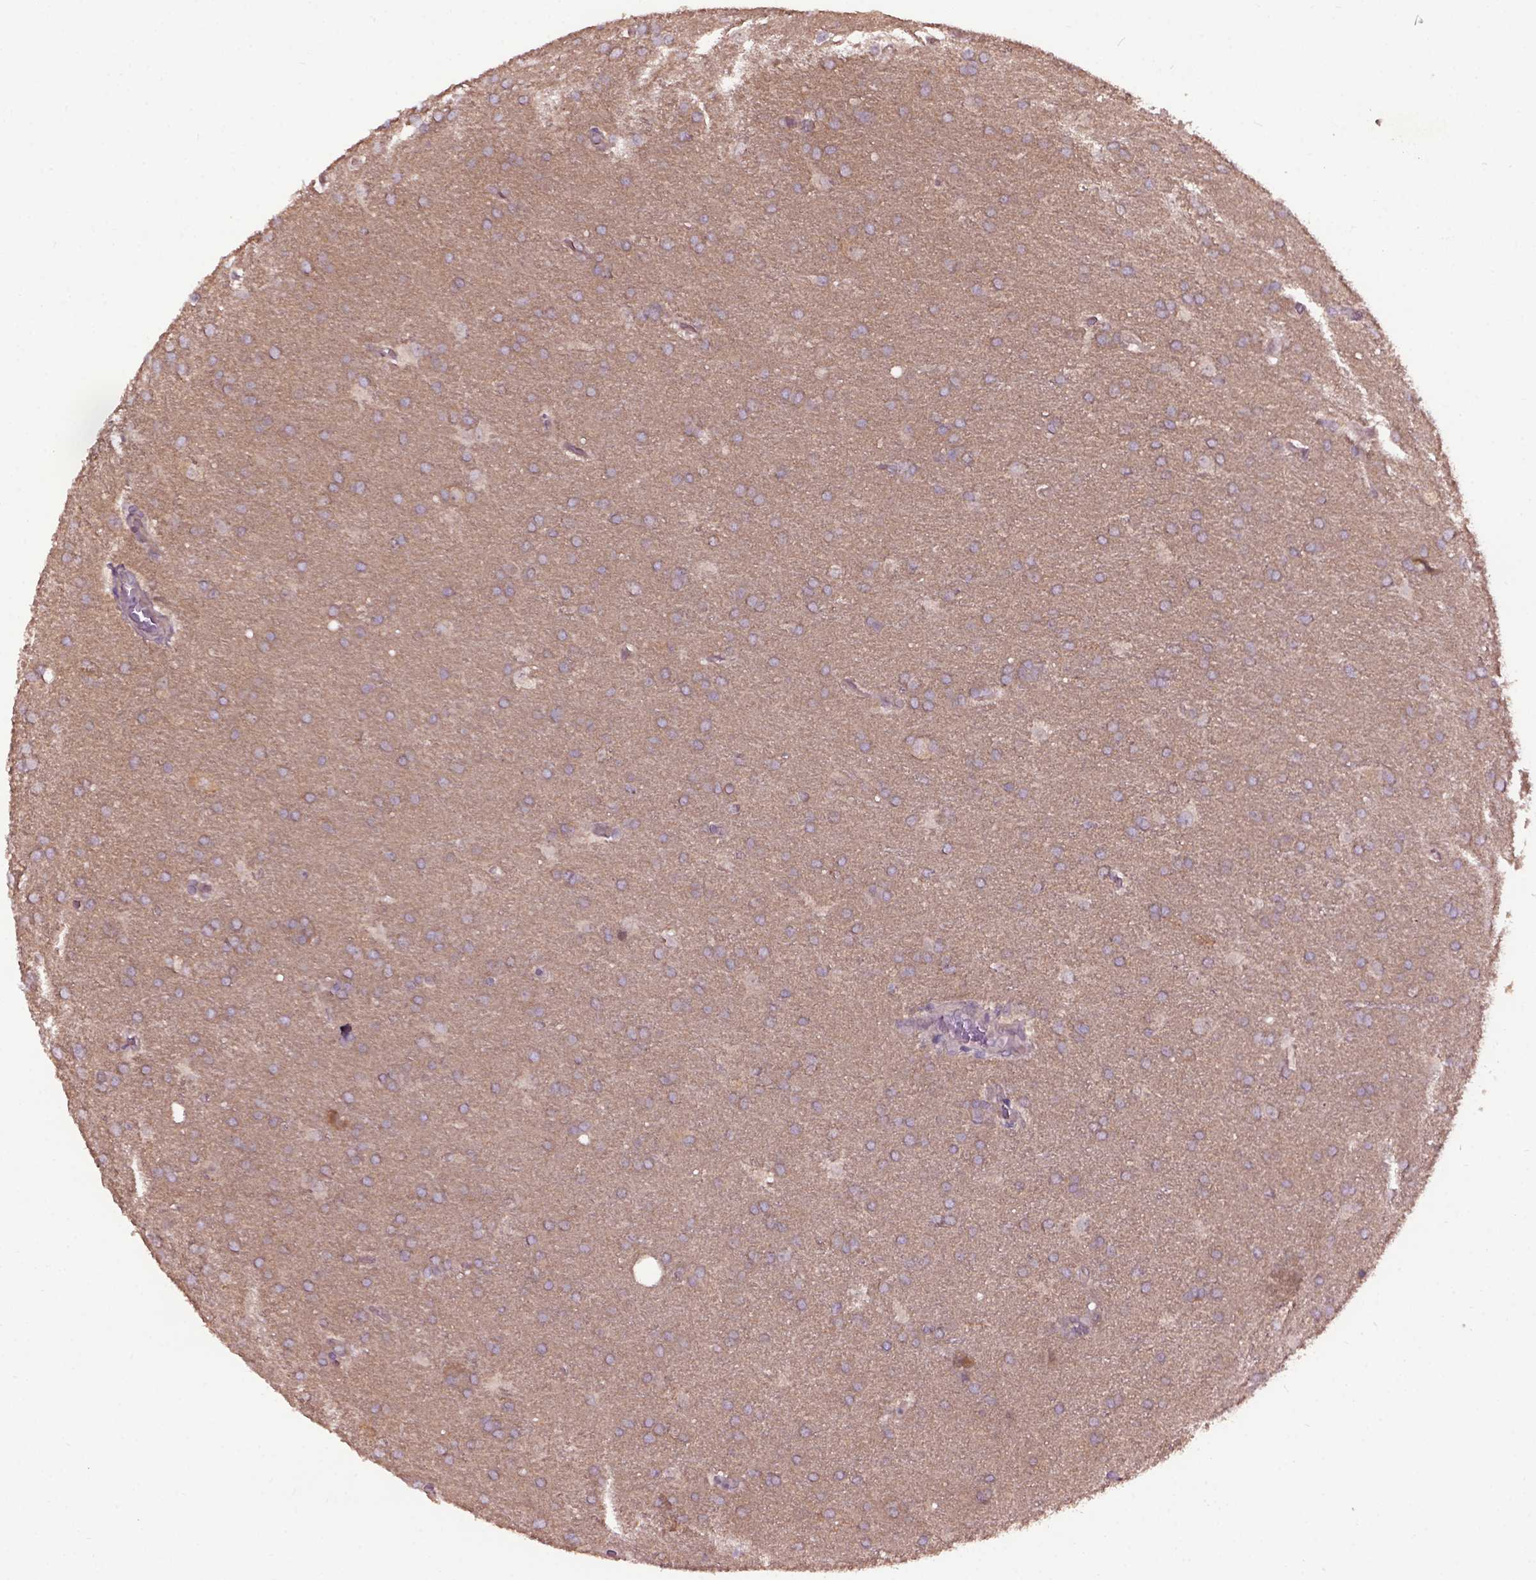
{"staining": {"intensity": "moderate", "quantity": ">75%", "location": "cytoplasmic/membranous"}, "tissue": "glioma", "cell_type": "Tumor cells", "image_type": "cancer", "snomed": [{"axis": "morphology", "description": "Glioma, malignant, Low grade"}, {"axis": "topography", "description": "Brain"}], "caption": "Approximately >75% of tumor cells in human glioma display moderate cytoplasmic/membranous protein staining as visualized by brown immunohistochemical staining.", "gene": "WDR48", "patient": {"sex": "female", "age": 32}}